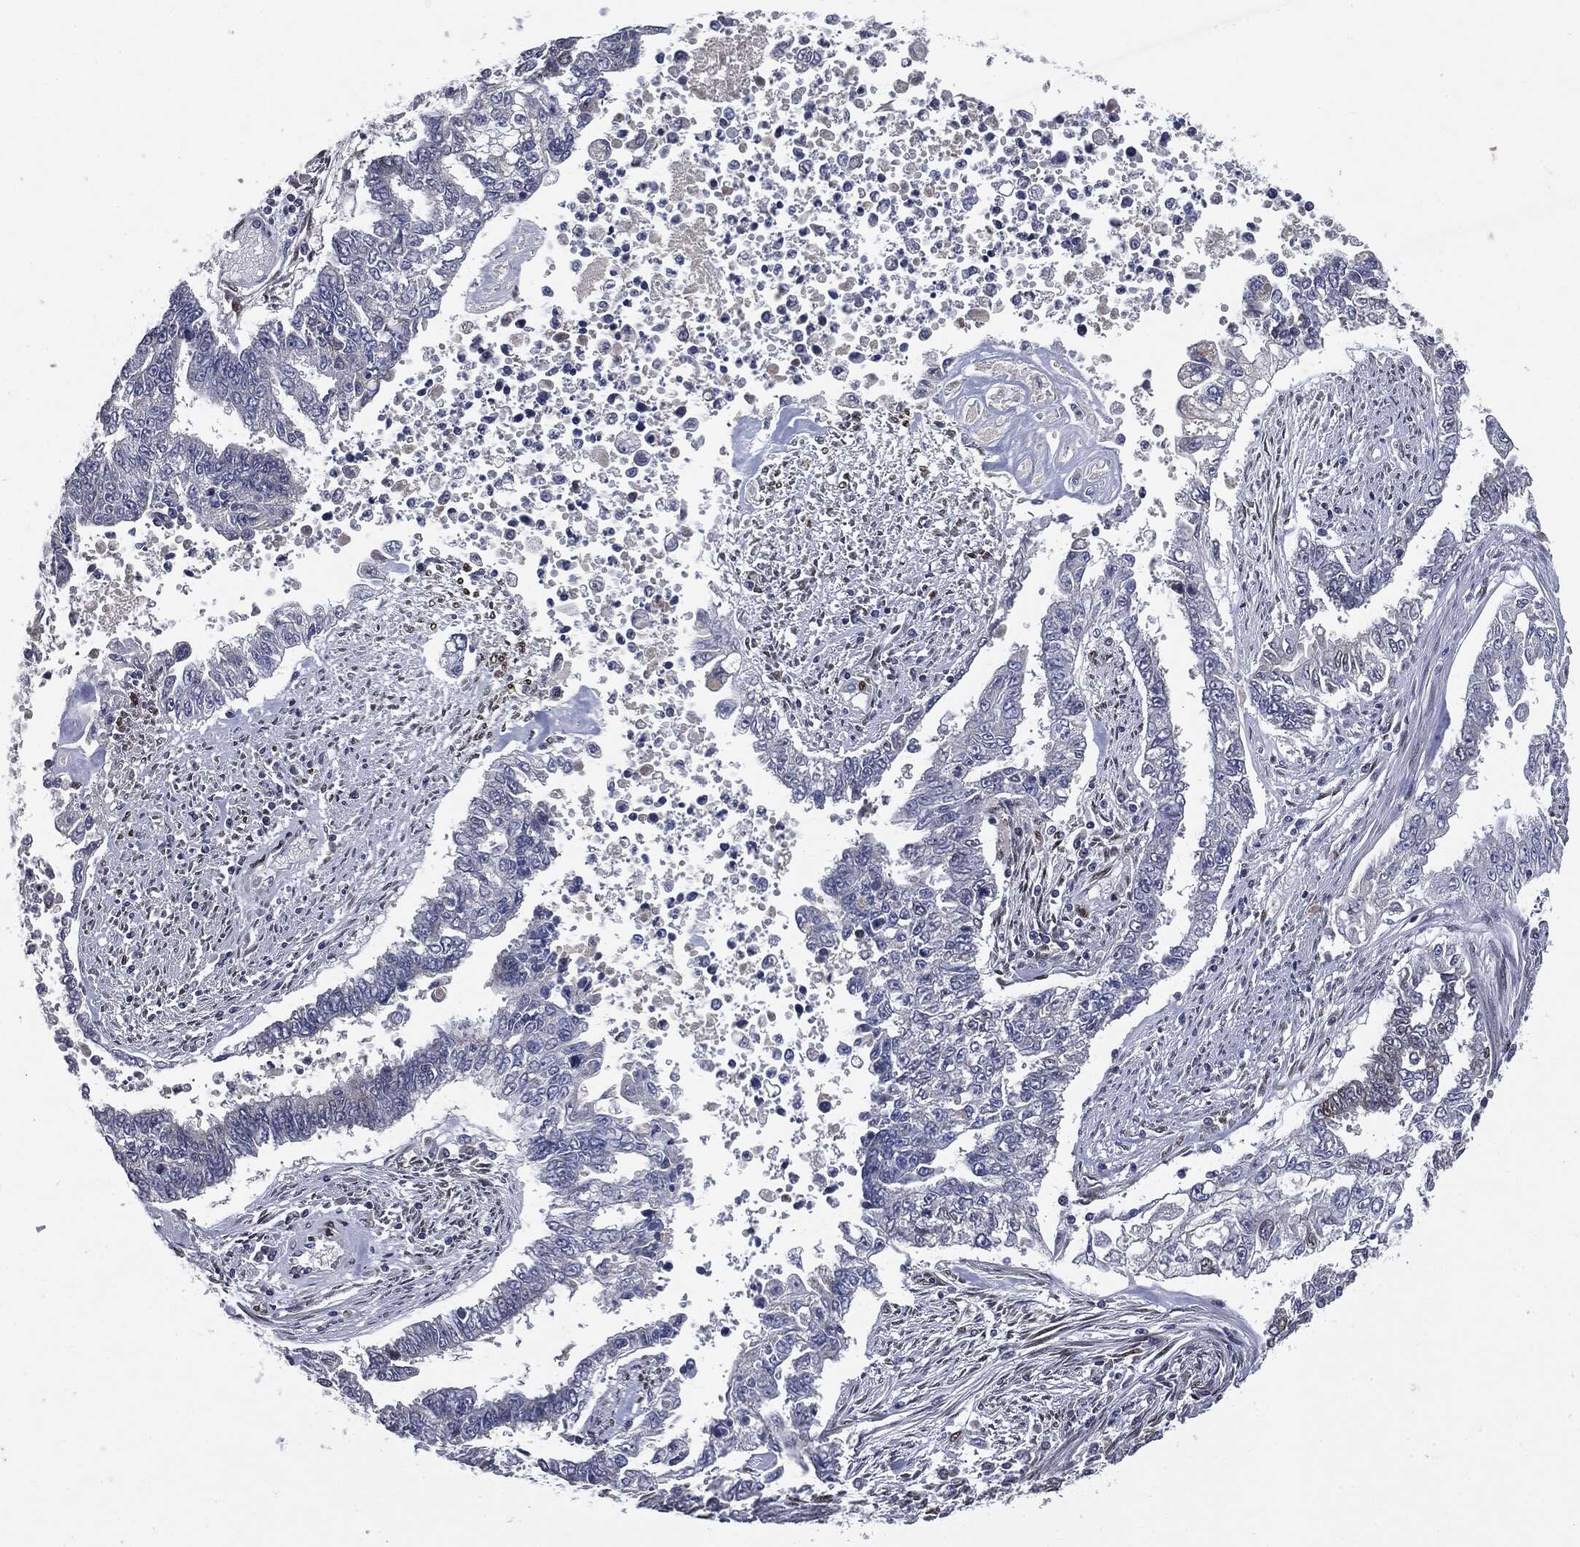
{"staining": {"intensity": "negative", "quantity": "none", "location": "none"}, "tissue": "endometrial cancer", "cell_type": "Tumor cells", "image_type": "cancer", "snomed": [{"axis": "morphology", "description": "Adenocarcinoma, NOS"}, {"axis": "topography", "description": "Uterus"}], "caption": "DAB (3,3'-diaminobenzidine) immunohistochemical staining of endometrial adenocarcinoma reveals no significant staining in tumor cells. Brightfield microscopy of IHC stained with DAB (brown) and hematoxylin (blue), captured at high magnification.", "gene": "CASD1", "patient": {"sex": "female", "age": 59}}